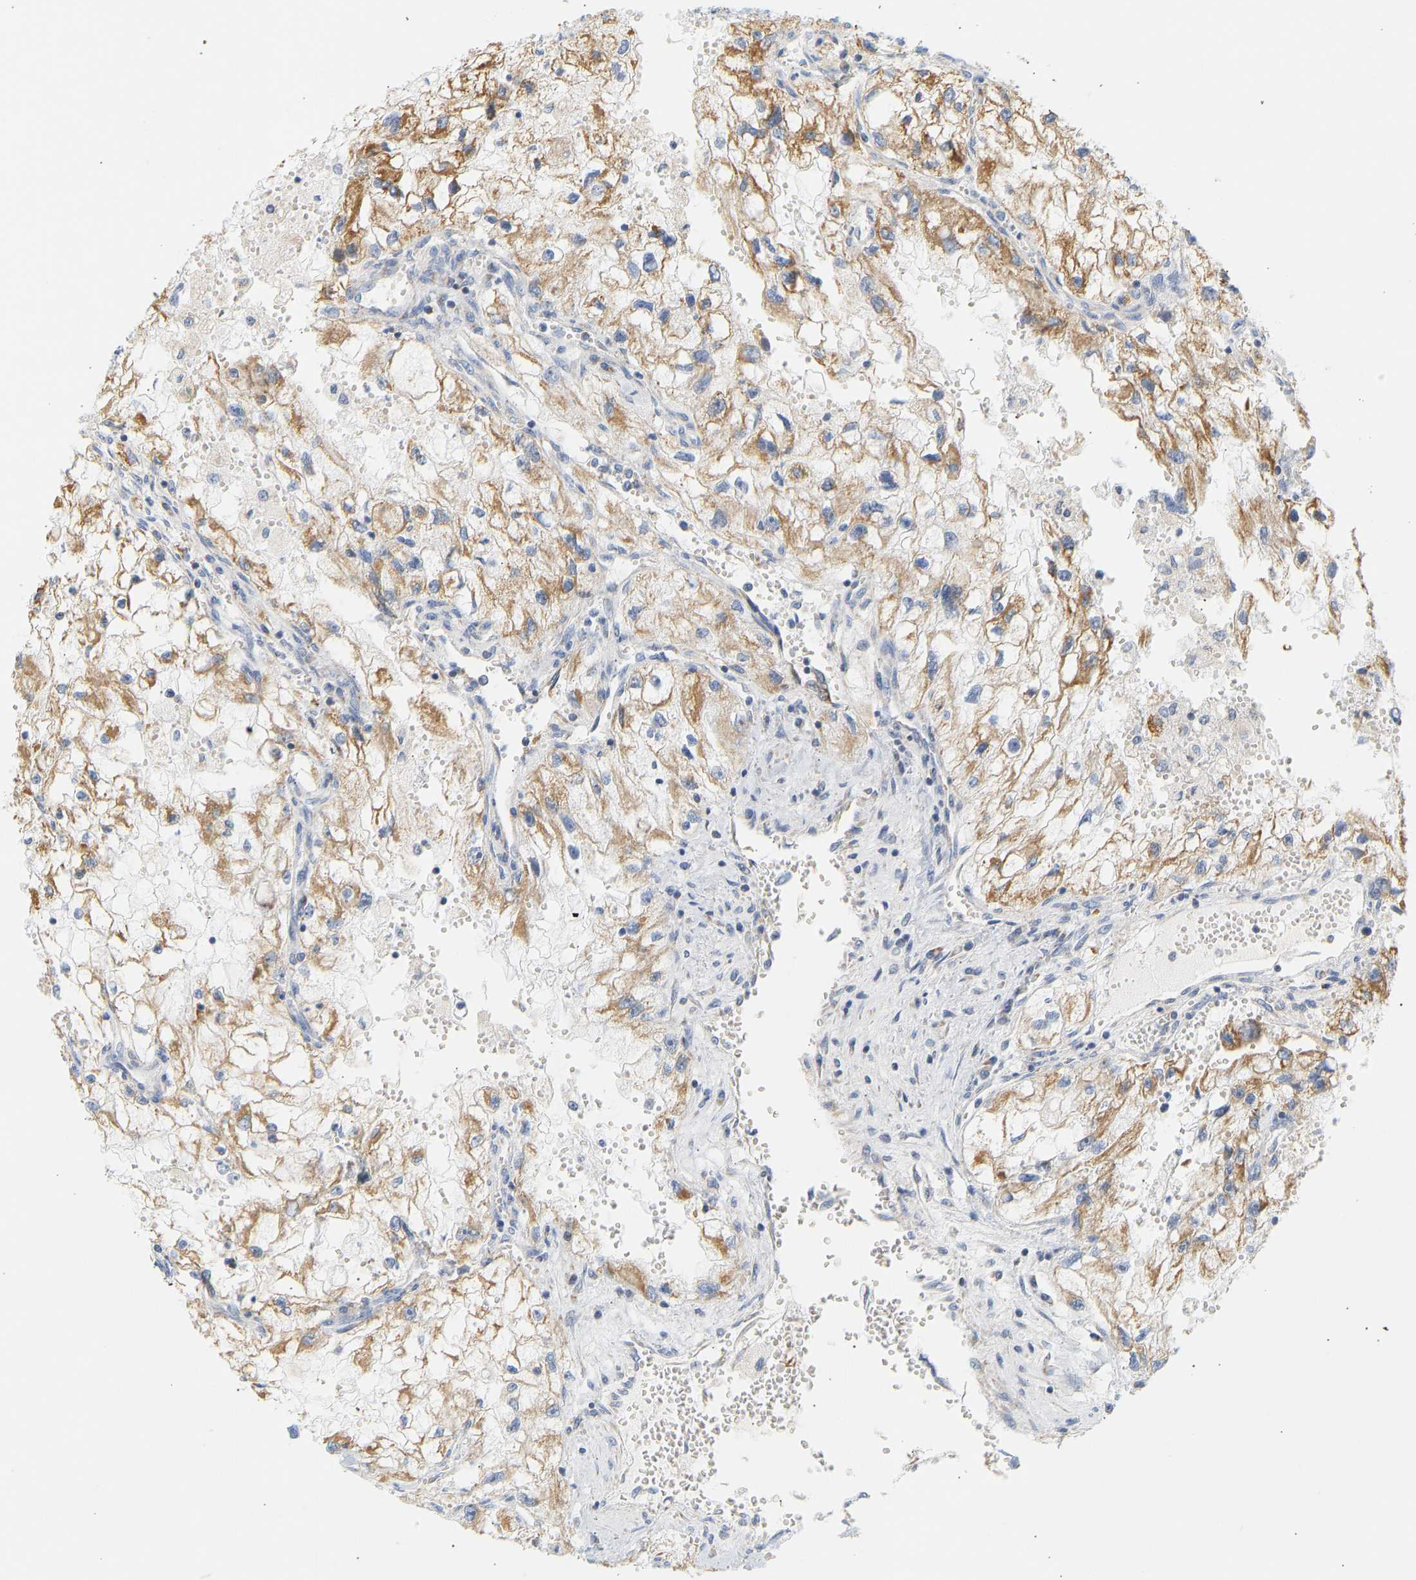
{"staining": {"intensity": "moderate", "quantity": ">75%", "location": "cytoplasmic/membranous"}, "tissue": "renal cancer", "cell_type": "Tumor cells", "image_type": "cancer", "snomed": [{"axis": "morphology", "description": "Adenocarcinoma, NOS"}, {"axis": "topography", "description": "Kidney"}], "caption": "Tumor cells show moderate cytoplasmic/membranous expression in about >75% of cells in renal cancer (adenocarcinoma).", "gene": "GRPEL2", "patient": {"sex": "female", "age": 70}}